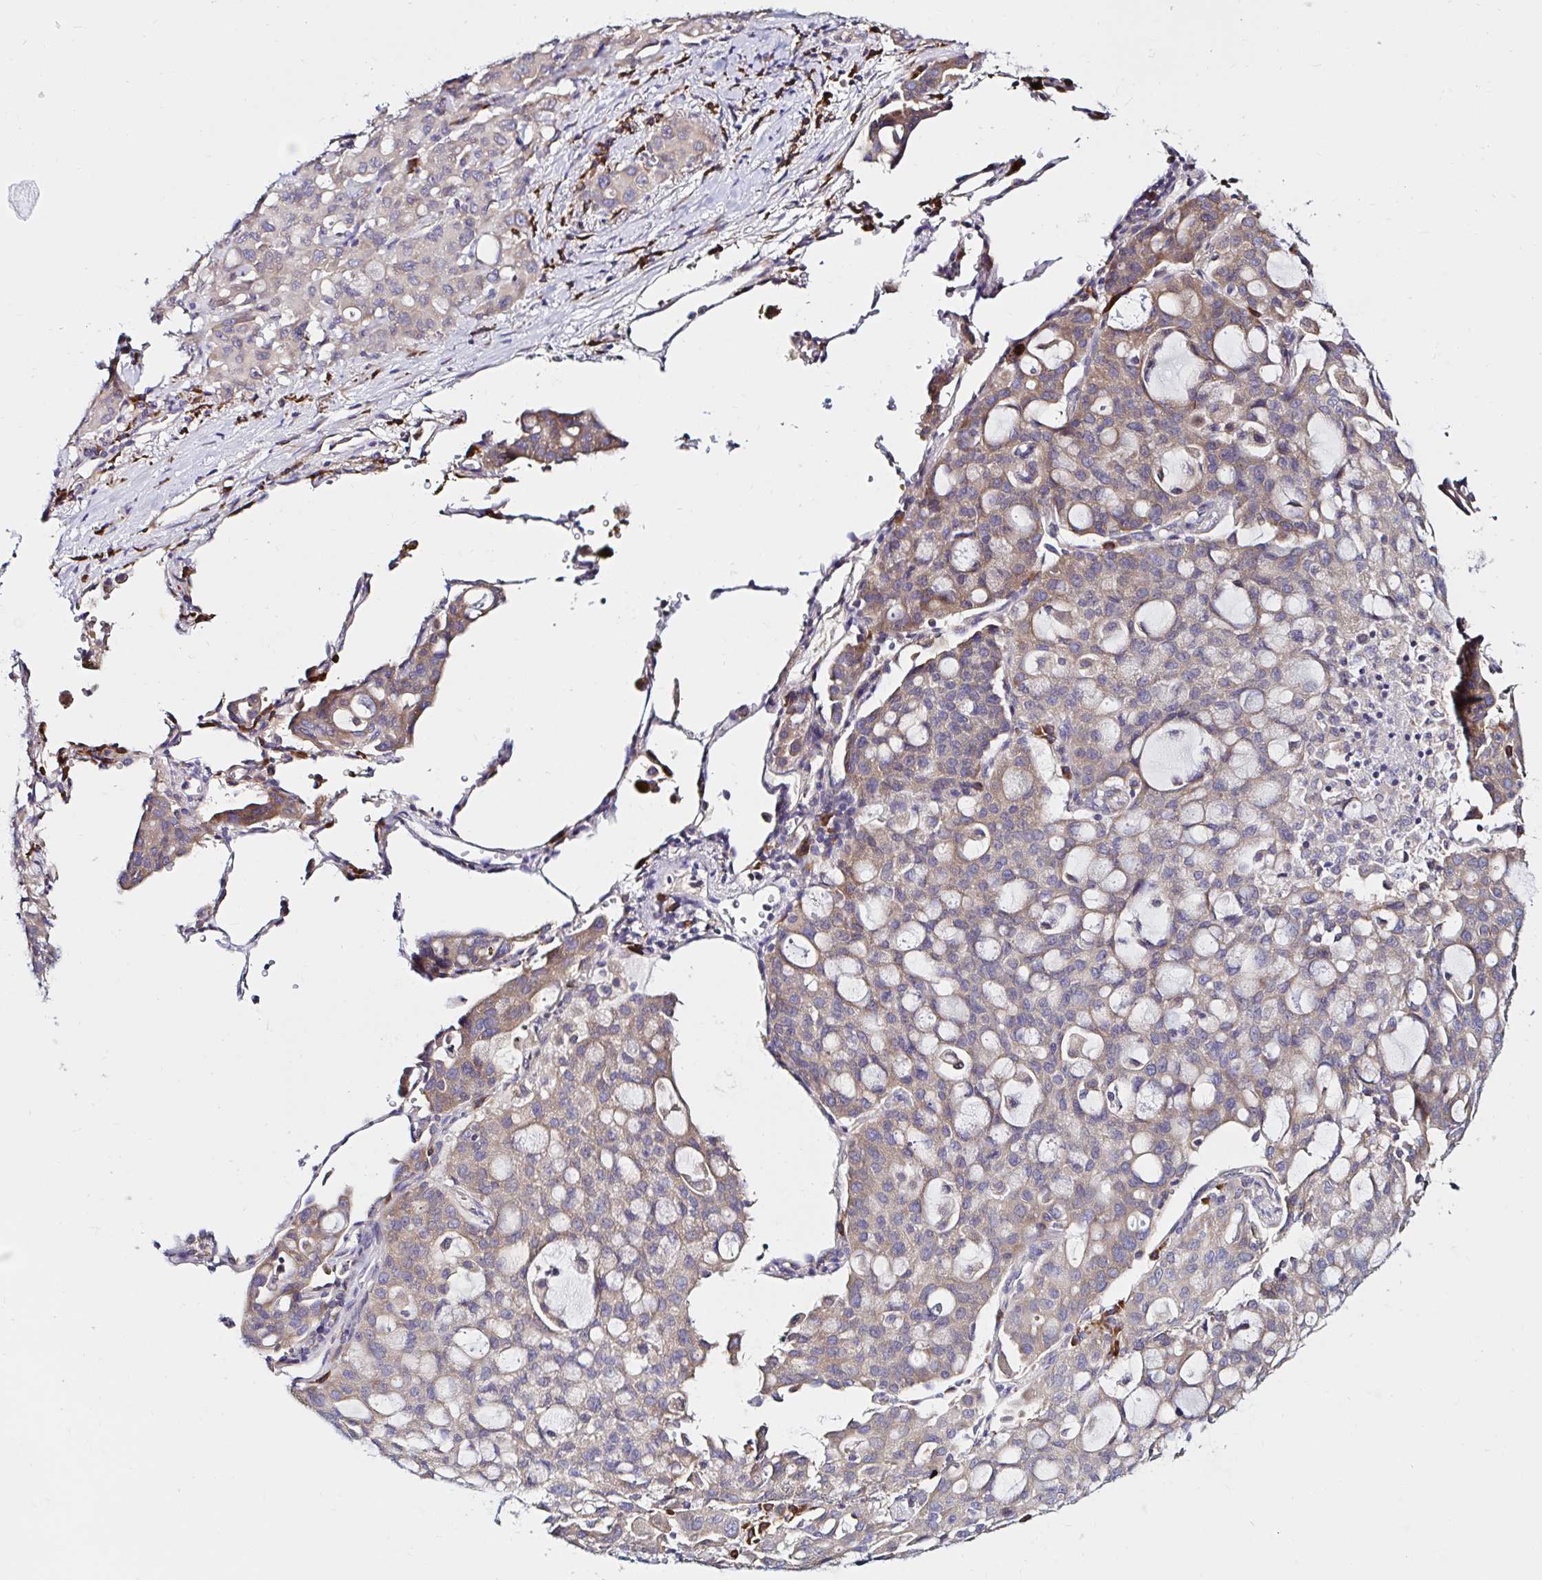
{"staining": {"intensity": "weak", "quantity": ">75%", "location": "cytoplasmic/membranous"}, "tissue": "lung cancer", "cell_type": "Tumor cells", "image_type": "cancer", "snomed": [{"axis": "morphology", "description": "Adenocarcinoma, NOS"}, {"axis": "topography", "description": "Lung"}], "caption": "Protein expression by immunohistochemistry shows weak cytoplasmic/membranous staining in approximately >75% of tumor cells in lung adenocarcinoma.", "gene": "VSIG2", "patient": {"sex": "female", "age": 44}}